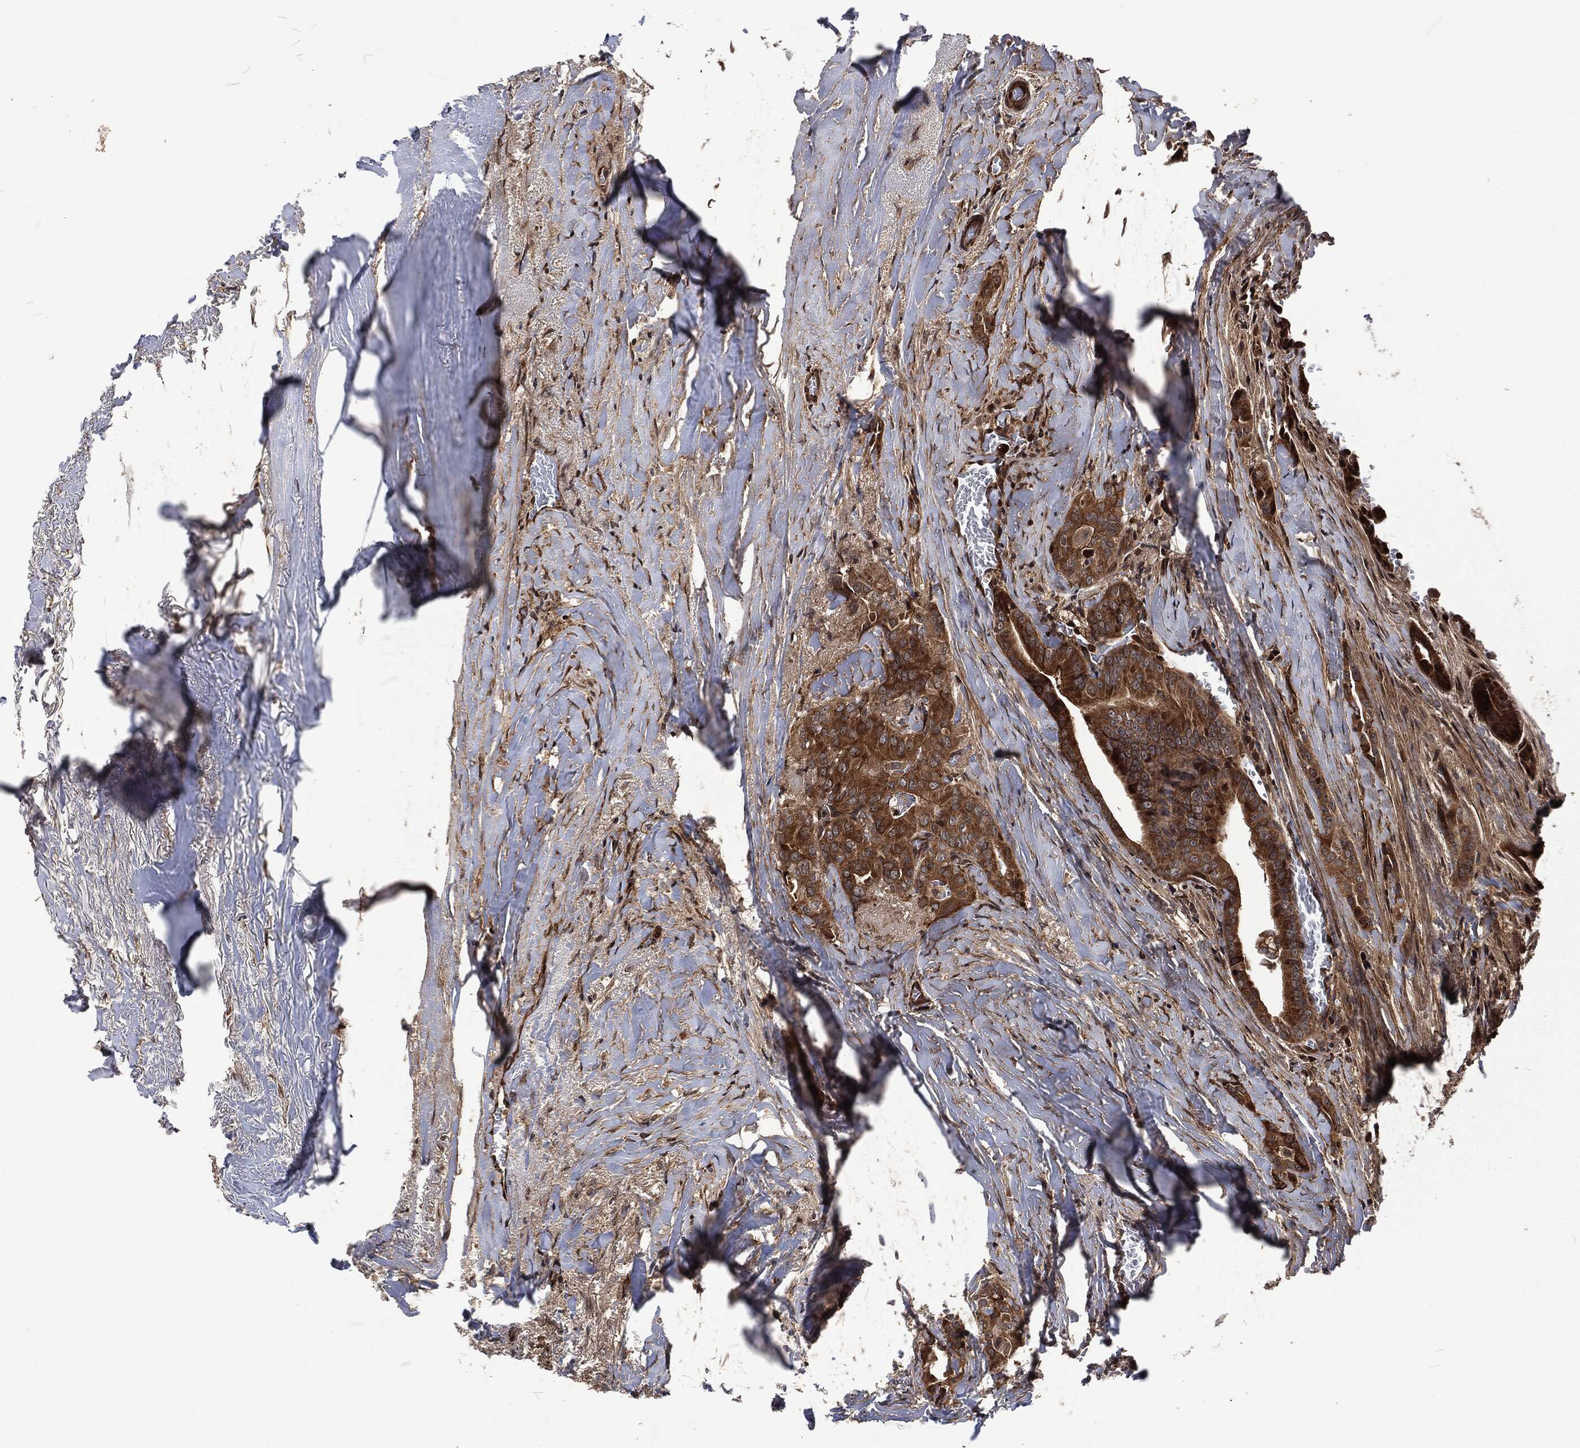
{"staining": {"intensity": "moderate", "quantity": ">75%", "location": "cytoplasmic/membranous"}, "tissue": "thyroid cancer", "cell_type": "Tumor cells", "image_type": "cancer", "snomed": [{"axis": "morphology", "description": "Papillary adenocarcinoma, NOS"}, {"axis": "topography", "description": "Thyroid gland"}], "caption": "IHC histopathology image of thyroid cancer (papillary adenocarcinoma) stained for a protein (brown), which shows medium levels of moderate cytoplasmic/membranous staining in approximately >75% of tumor cells.", "gene": "CMPK2", "patient": {"sex": "male", "age": 61}}